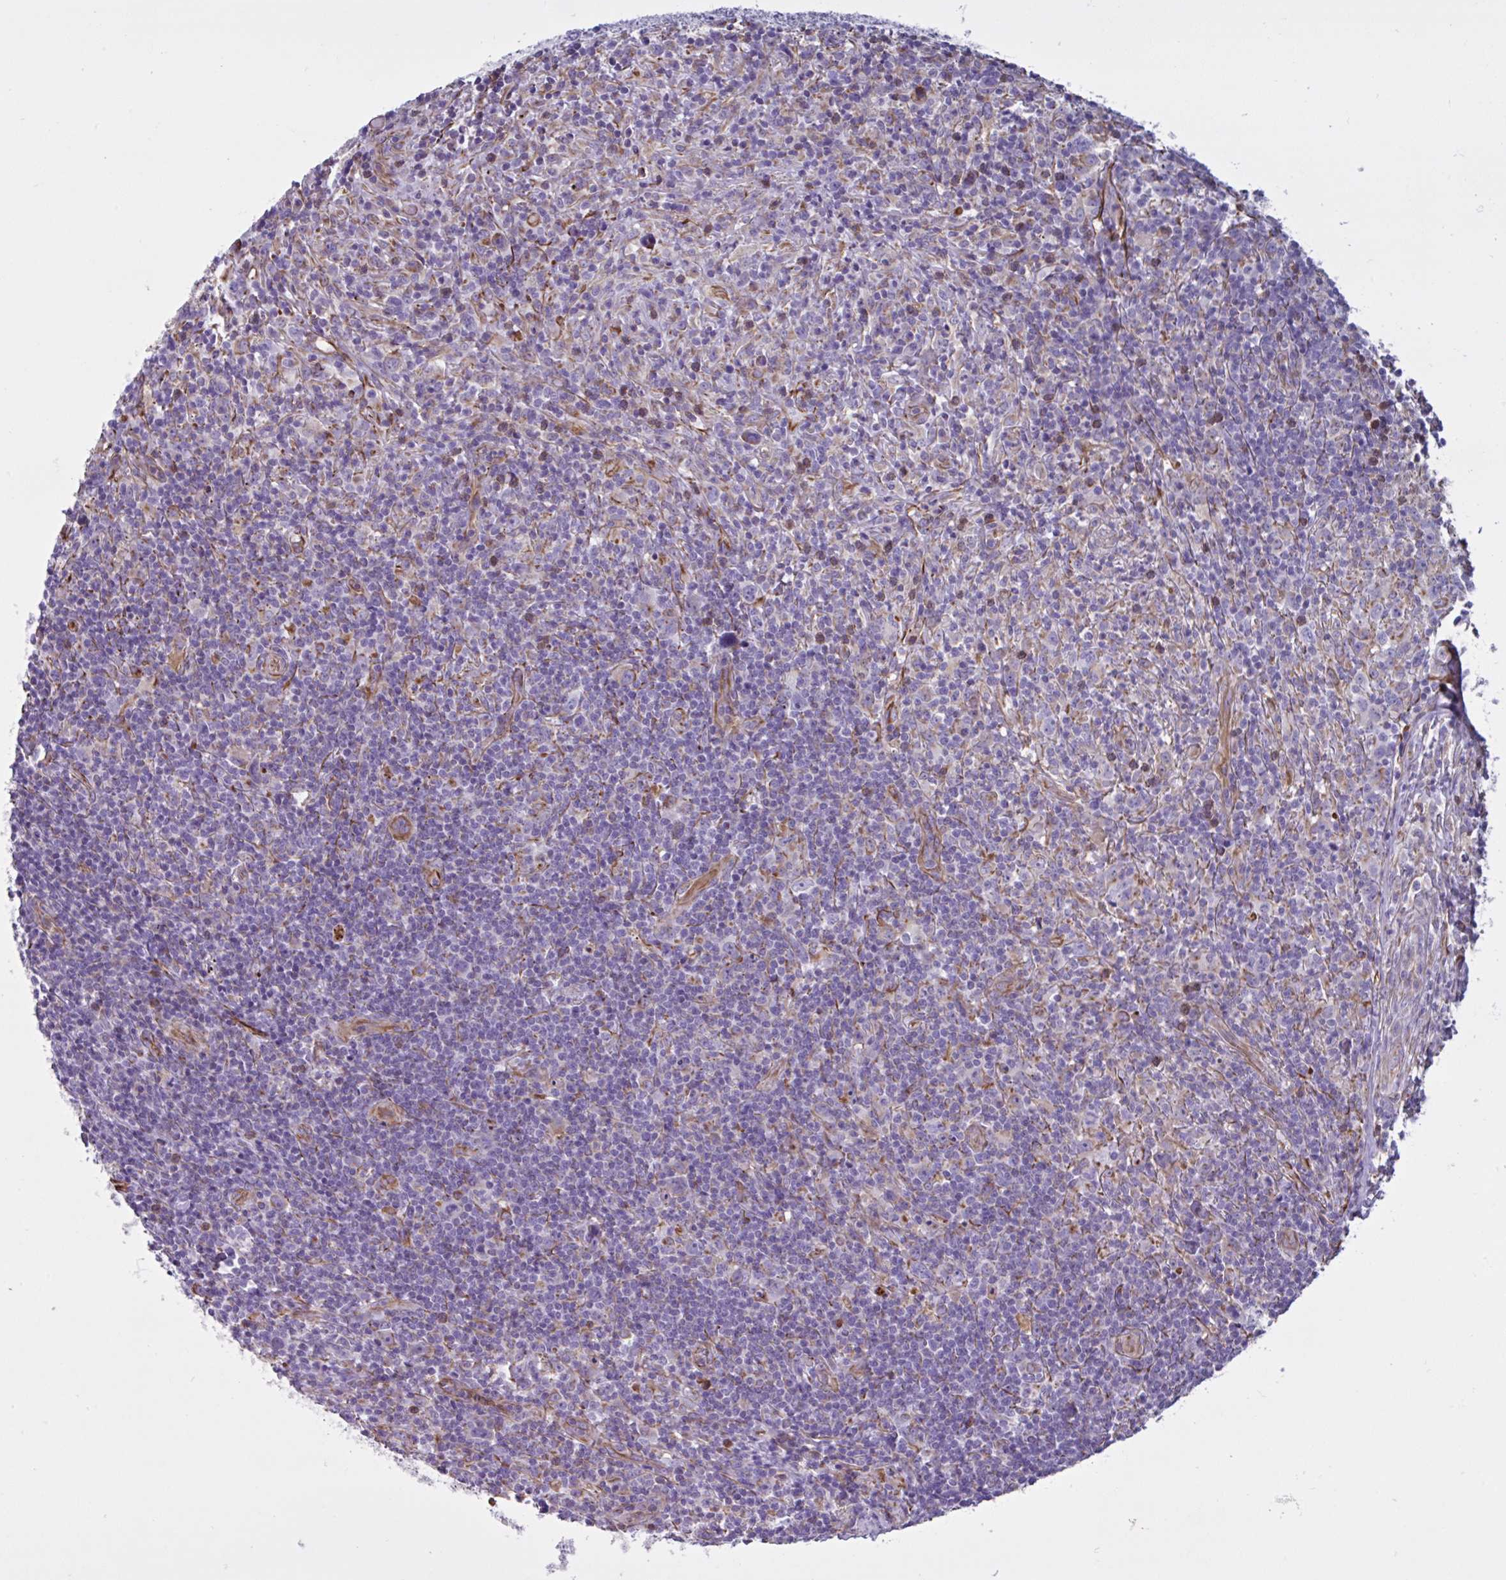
{"staining": {"intensity": "moderate", "quantity": "25%-75%", "location": "cytoplasmic/membranous"}, "tissue": "lymphoma", "cell_type": "Tumor cells", "image_type": "cancer", "snomed": [{"axis": "morphology", "description": "Hodgkin's disease, NOS"}, {"axis": "topography", "description": "Lymph node"}], "caption": "A medium amount of moderate cytoplasmic/membranous staining is identified in about 25%-75% of tumor cells in Hodgkin's disease tissue.", "gene": "TMEM86B", "patient": {"sex": "female", "age": 18}}